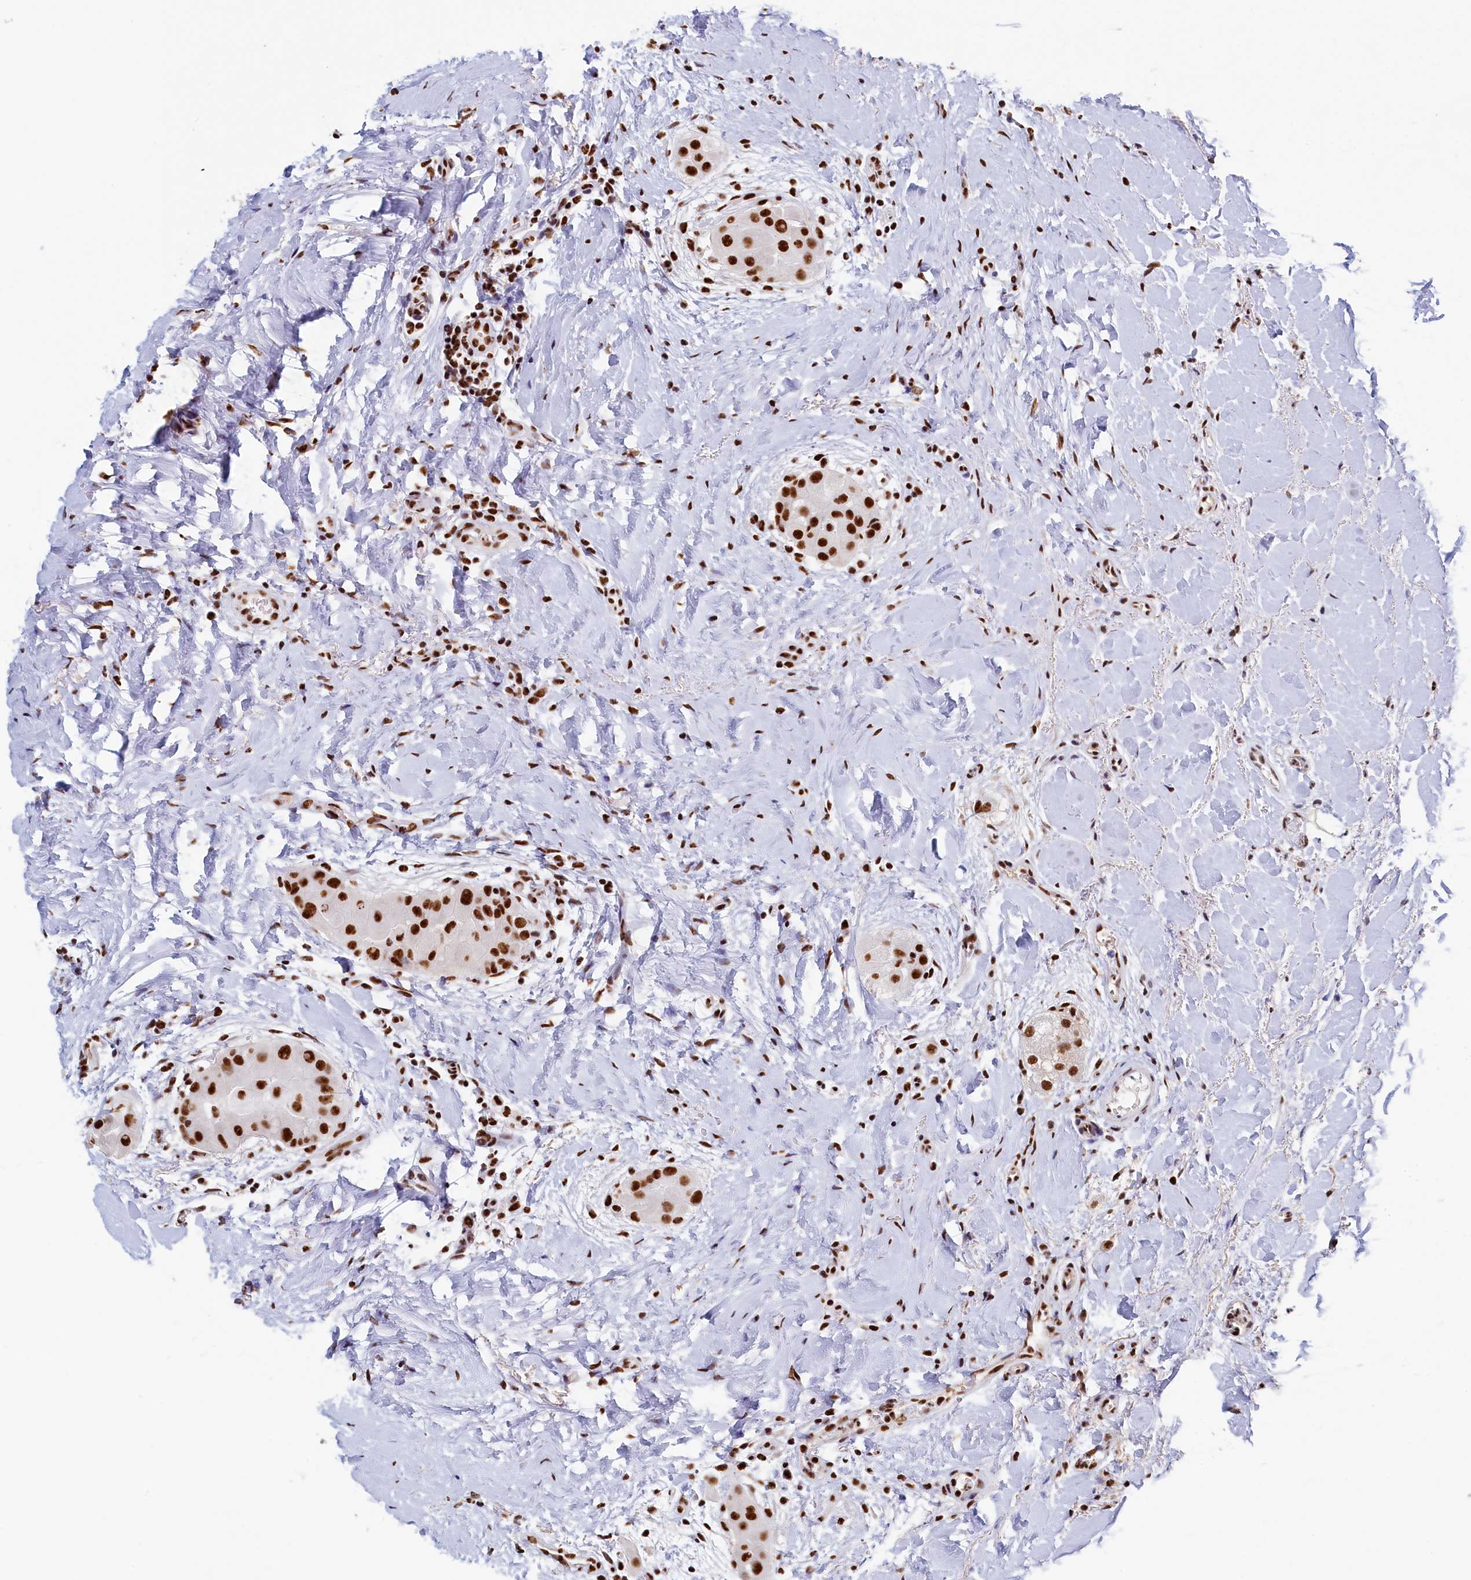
{"staining": {"intensity": "strong", "quantity": ">75%", "location": "nuclear"}, "tissue": "thyroid cancer", "cell_type": "Tumor cells", "image_type": "cancer", "snomed": [{"axis": "morphology", "description": "Papillary adenocarcinoma, NOS"}, {"axis": "topography", "description": "Thyroid gland"}], "caption": "Human thyroid cancer stained with a brown dye exhibits strong nuclear positive staining in approximately >75% of tumor cells.", "gene": "MOSPD3", "patient": {"sex": "male", "age": 33}}